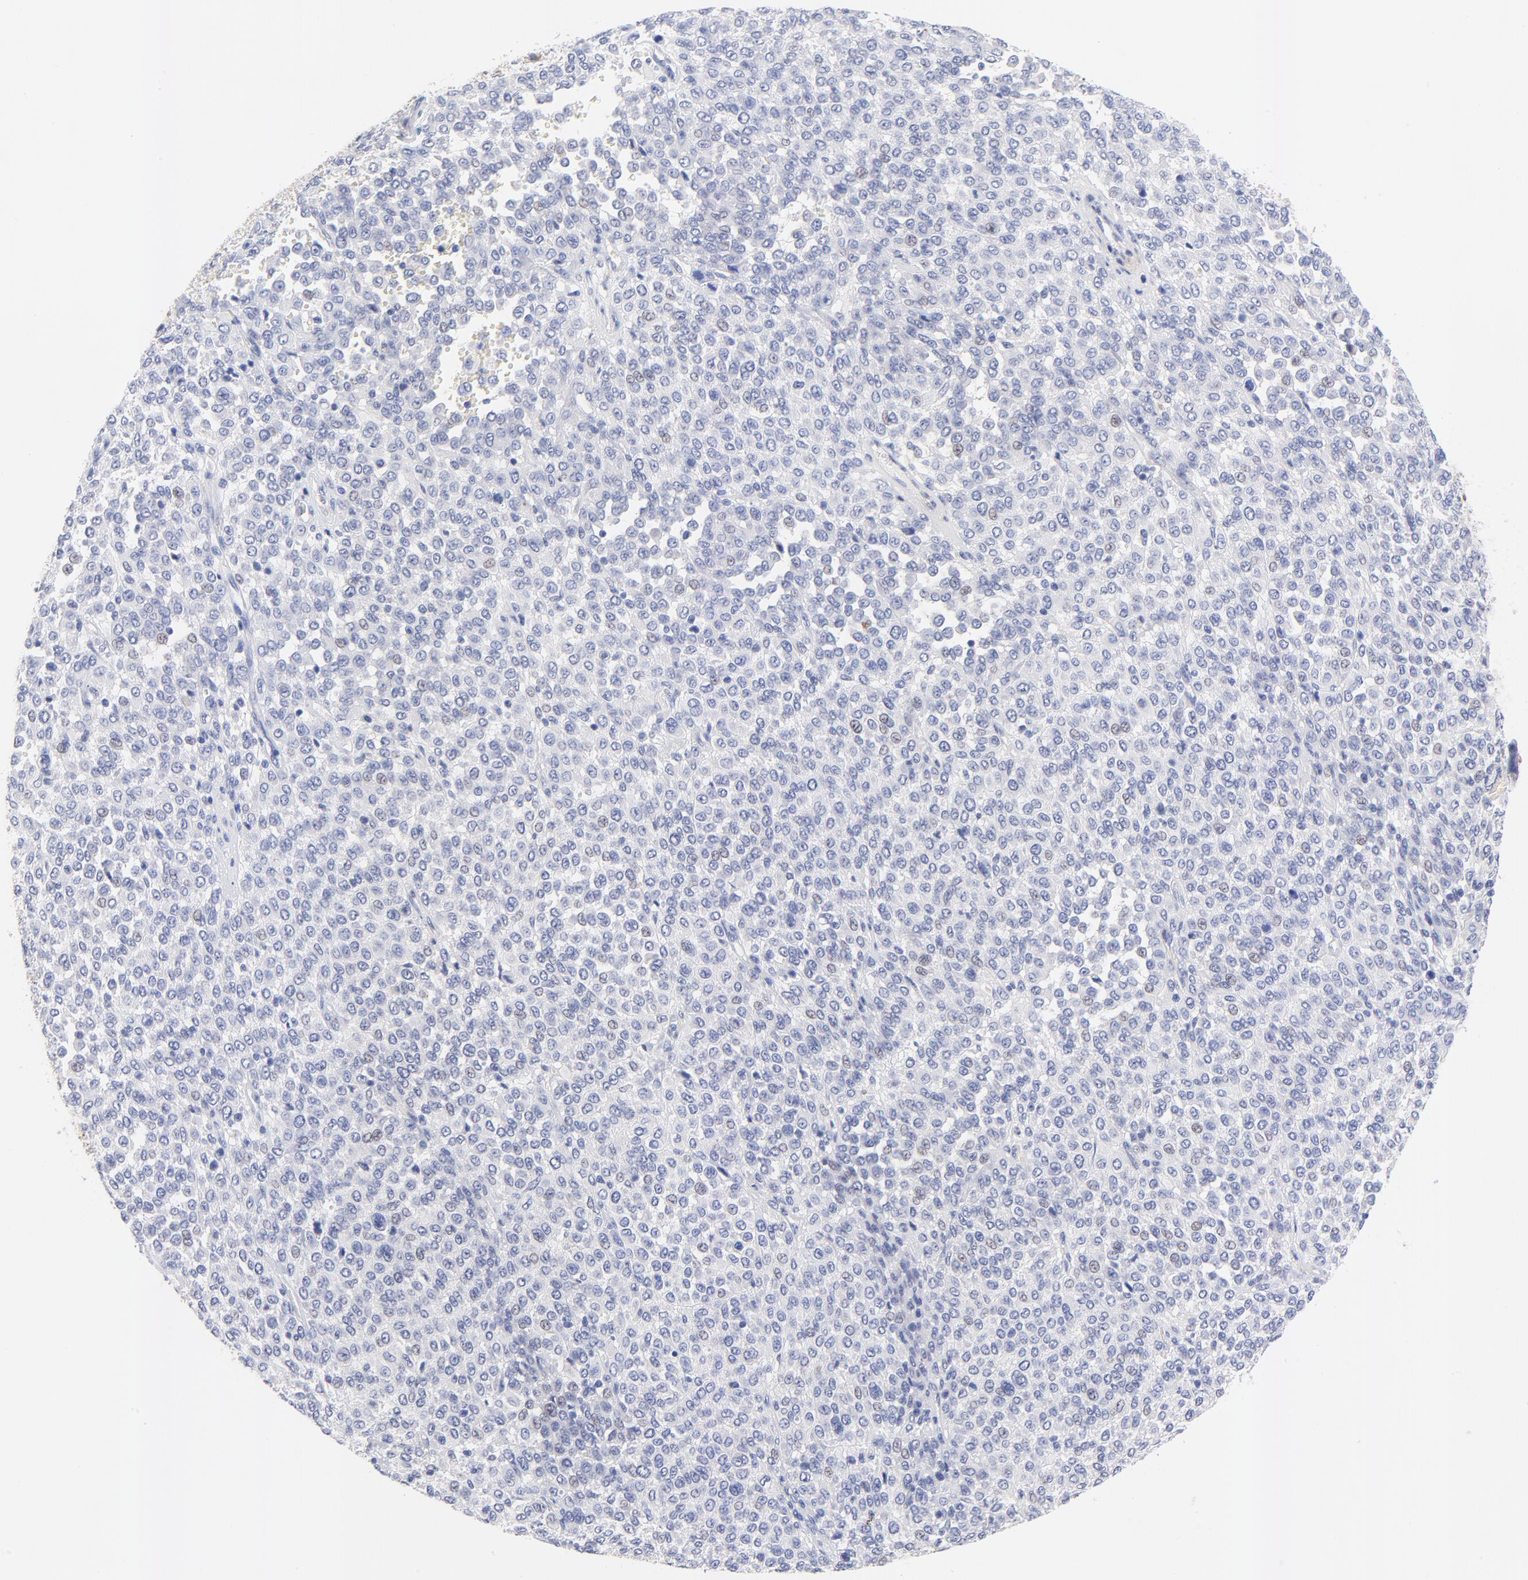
{"staining": {"intensity": "negative", "quantity": "none", "location": "none"}, "tissue": "melanoma", "cell_type": "Tumor cells", "image_type": "cancer", "snomed": [{"axis": "morphology", "description": "Malignant melanoma, Metastatic site"}, {"axis": "topography", "description": "Pancreas"}], "caption": "DAB (3,3'-diaminobenzidine) immunohistochemical staining of melanoma displays no significant staining in tumor cells.", "gene": "FAM117B", "patient": {"sex": "female", "age": 30}}